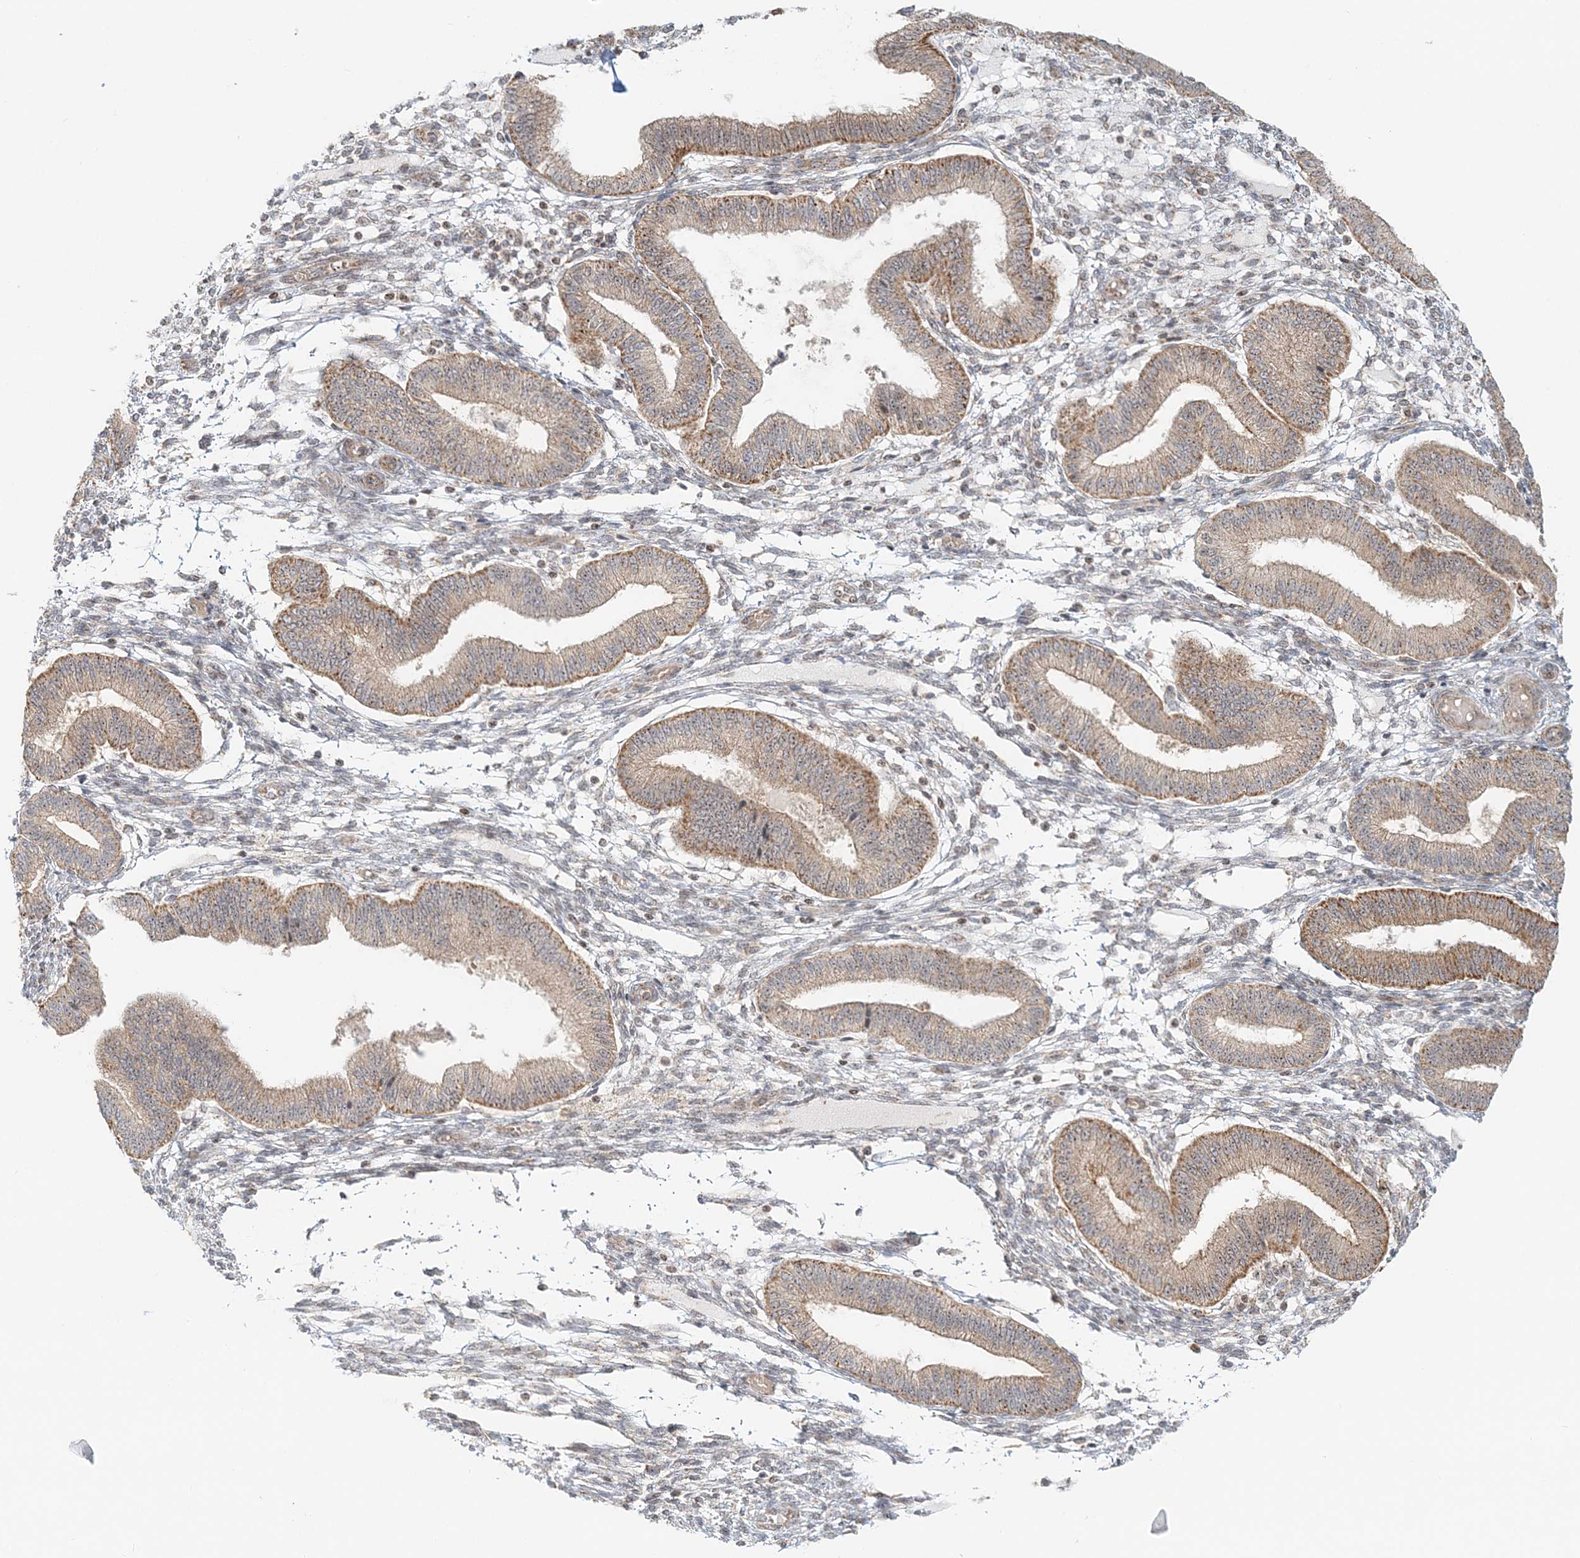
{"staining": {"intensity": "weak", "quantity": "<25%", "location": "cytoplasmic/membranous"}, "tissue": "endometrium", "cell_type": "Cells in endometrial stroma", "image_type": "normal", "snomed": [{"axis": "morphology", "description": "Normal tissue, NOS"}, {"axis": "topography", "description": "Endometrium"}], "caption": "IHC histopathology image of unremarkable endometrium stained for a protein (brown), which exhibits no positivity in cells in endometrial stroma.", "gene": "UBE2F", "patient": {"sex": "female", "age": 39}}